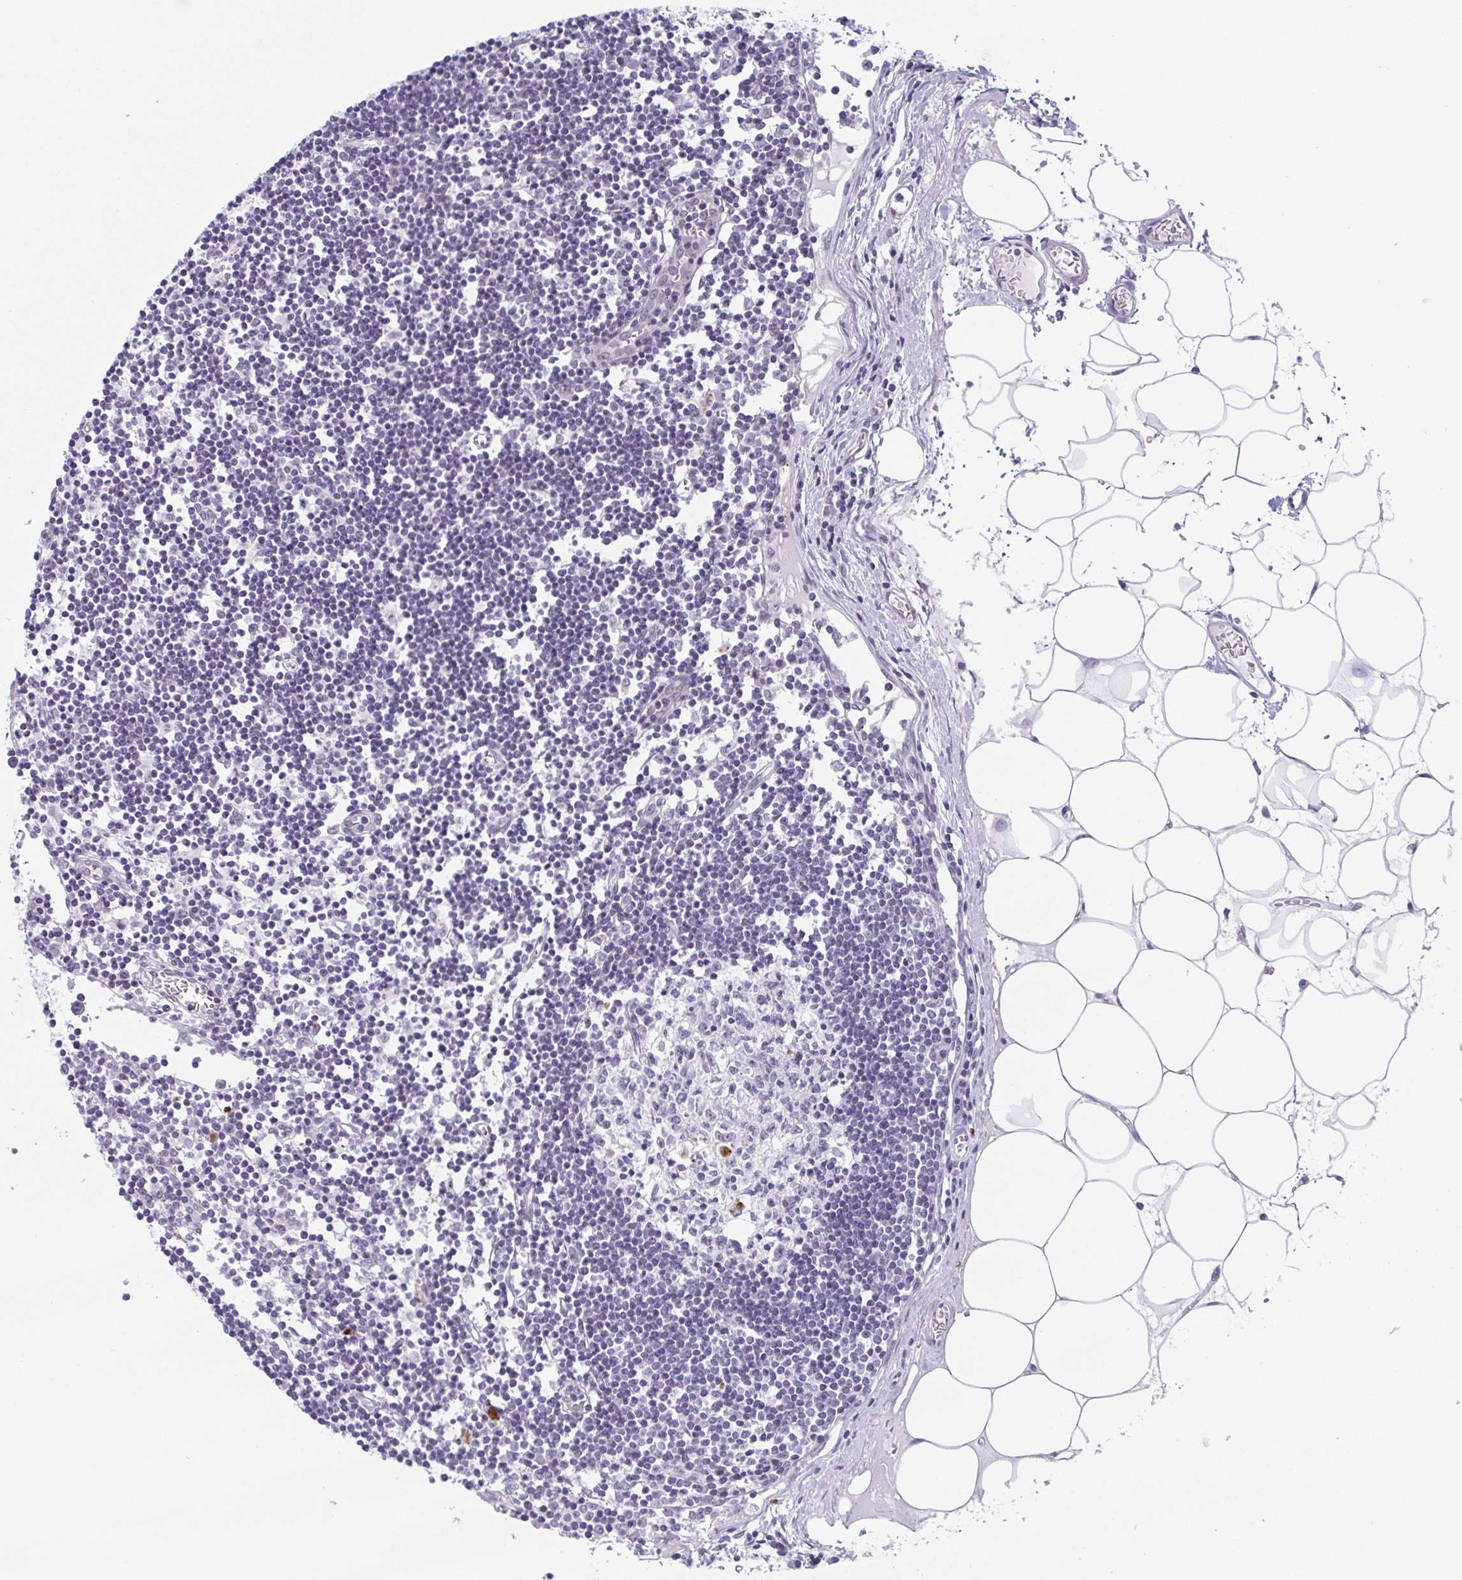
{"staining": {"intensity": "negative", "quantity": "none", "location": "none"}, "tissue": "lymph node", "cell_type": "Germinal center cells", "image_type": "normal", "snomed": [{"axis": "morphology", "description": "Normal tissue, NOS"}, {"axis": "topography", "description": "Lymph node"}], "caption": "An immunohistochemistry (IHC) micrograph of unremarkable lymph node is shown. There is no staining in germinal center cells of lymph node.", "gene": "ZFP64", "patient": {"sex": "female", "age": 65}}